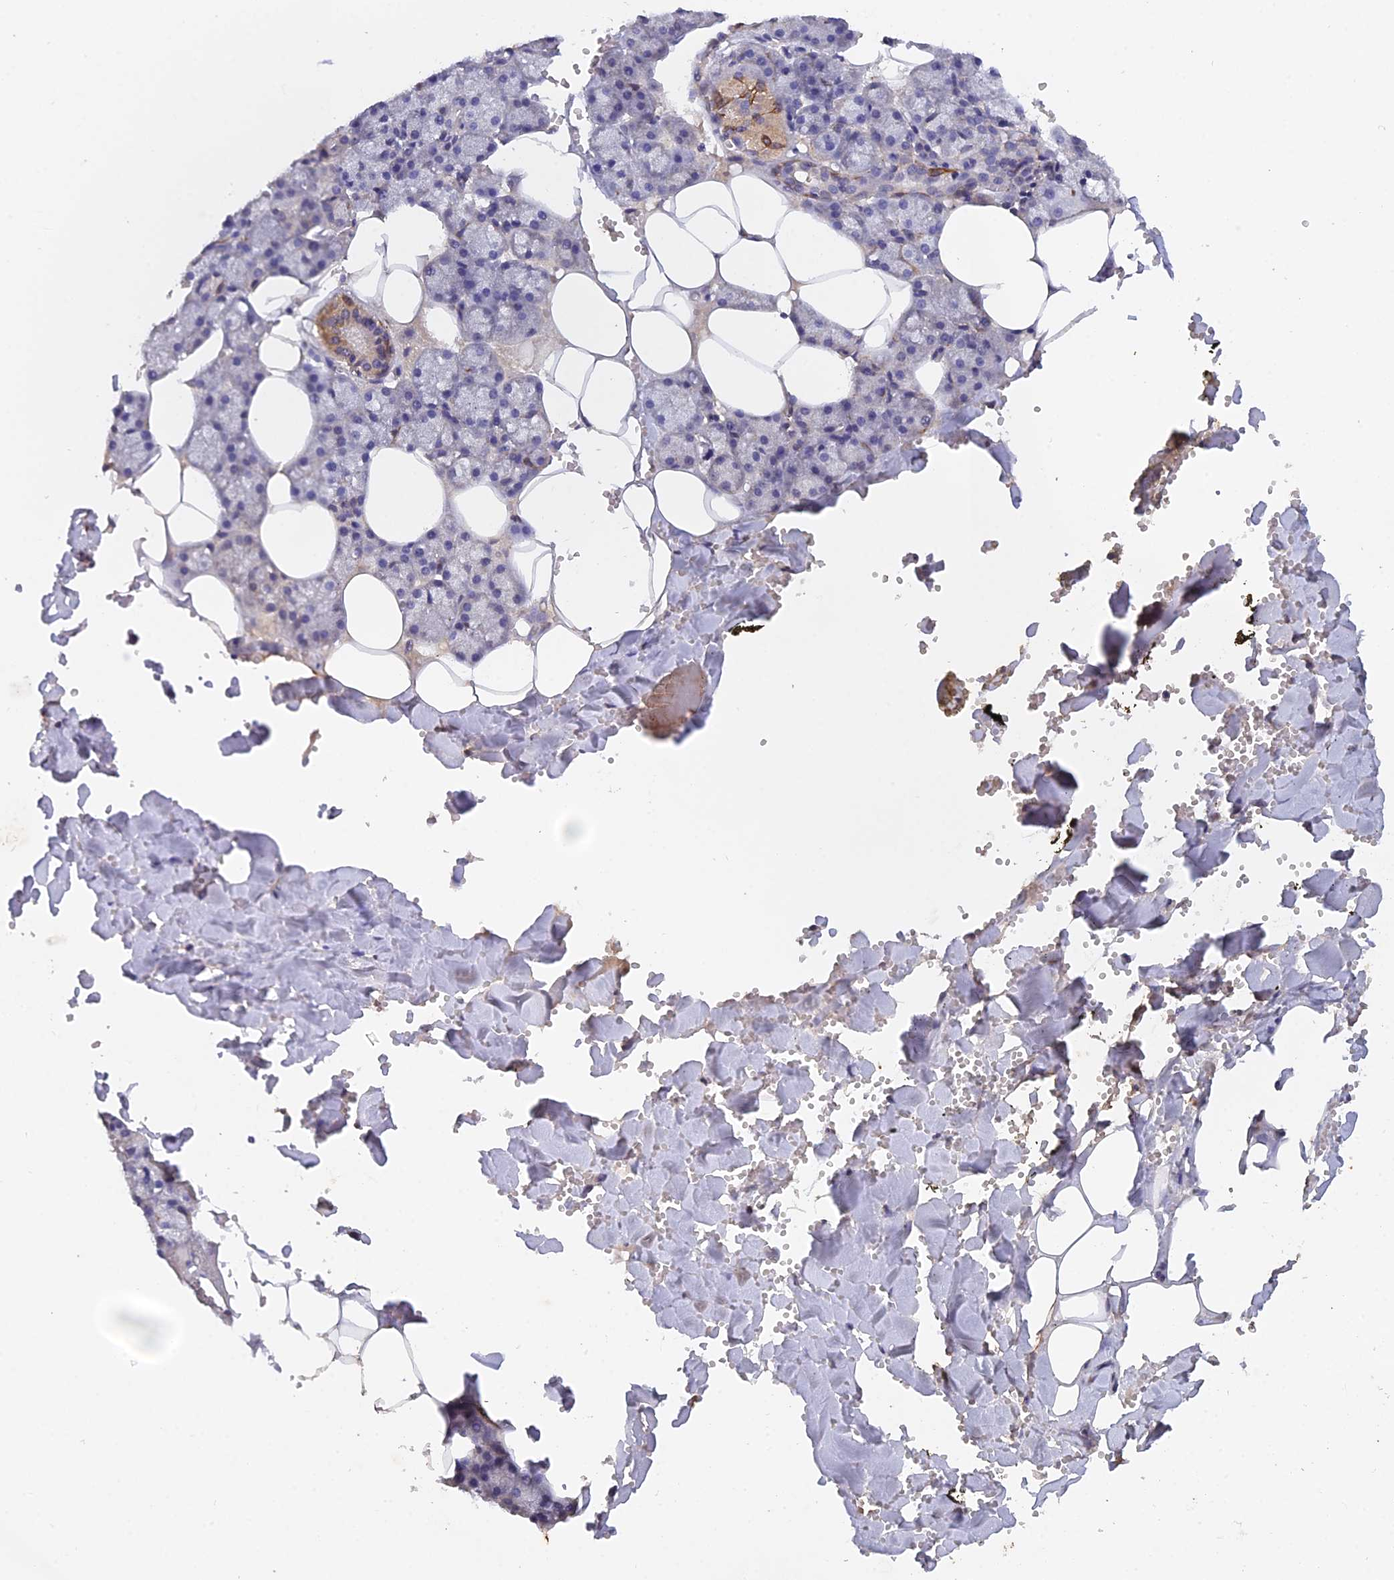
{"staining": {"intensity": "weak", "quantity": "<25%", "location": "cytoplasmic/membranous"}, "tissue": "salivary gland", "cell_type": "Glandular cells", "image_type": "normal", "snomed": [{"axis": "morphology", "description": "Normal tissue, NOS"}, {"axis": "topography", "description": "Salivary gland"}], "caption": "Immunohistochemistry histopathology image of unremarkable salivary gland stained for a protein (brown), which exhibits no expression in glandular cells. (DAB IHC with hematoxylin counter stain).", "gene": "SLC39A13", "patient": {"sex": "male", "age": 62}}